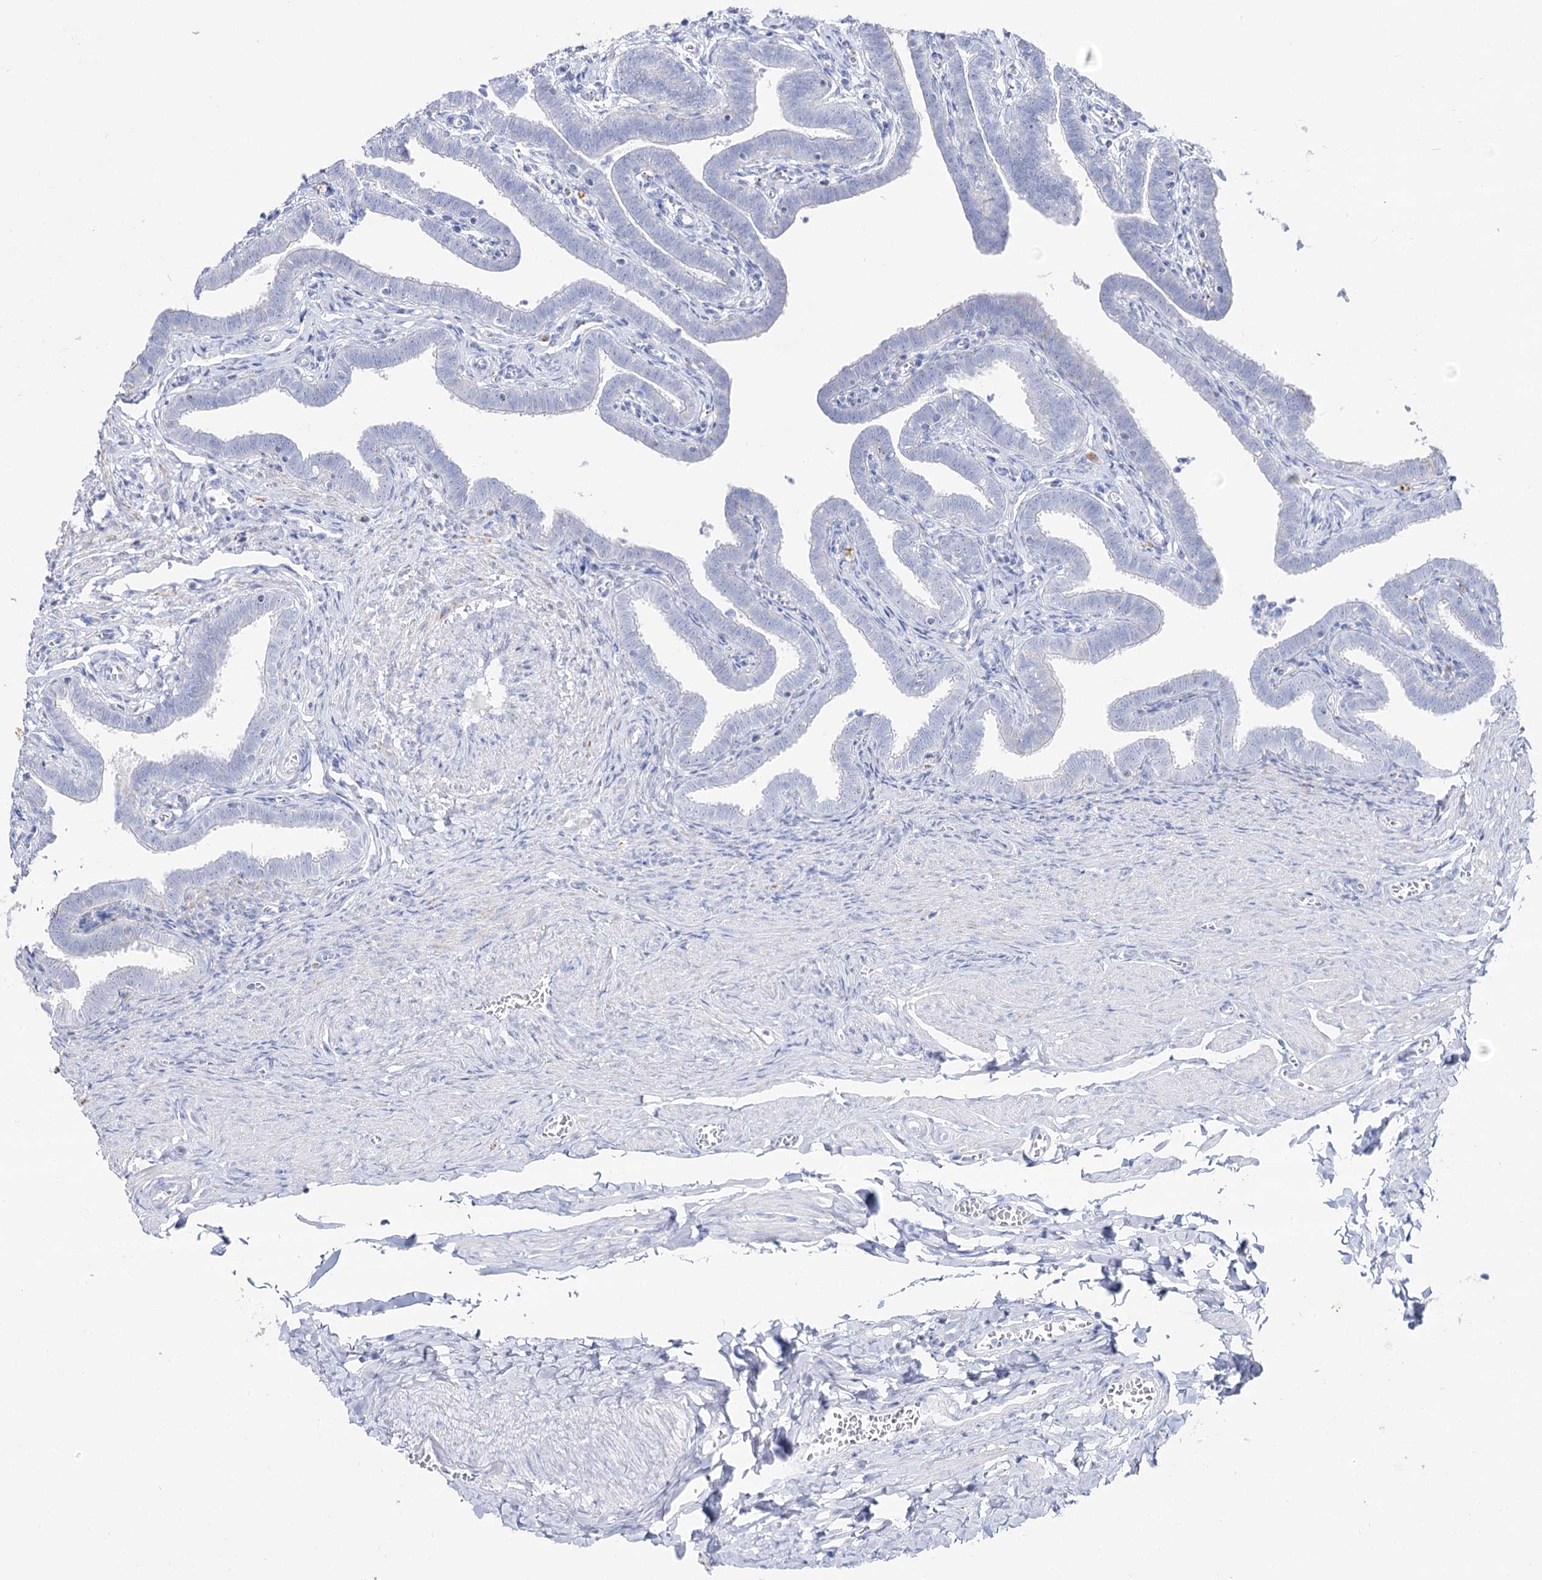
{"staining": {"intensity": "negative", "quantity": "none", "location": "none"}, "tissue": "fallopian tube", "cell_type": "Glandular cells", "image_type": "normal", "snomed": [{"axis": "morphology", "description": "Normal tissue, NOS"}, {"axis": "topography", "description": "Fallopian tube"}], "caption": "Image shows no protein positivity in glandular cells of unremarkable fallopian tube. (IHC, brightfield microscopy, high magnification).", "gene": "SLC3A1", "patient": {"sex": "female", "age": 36}}